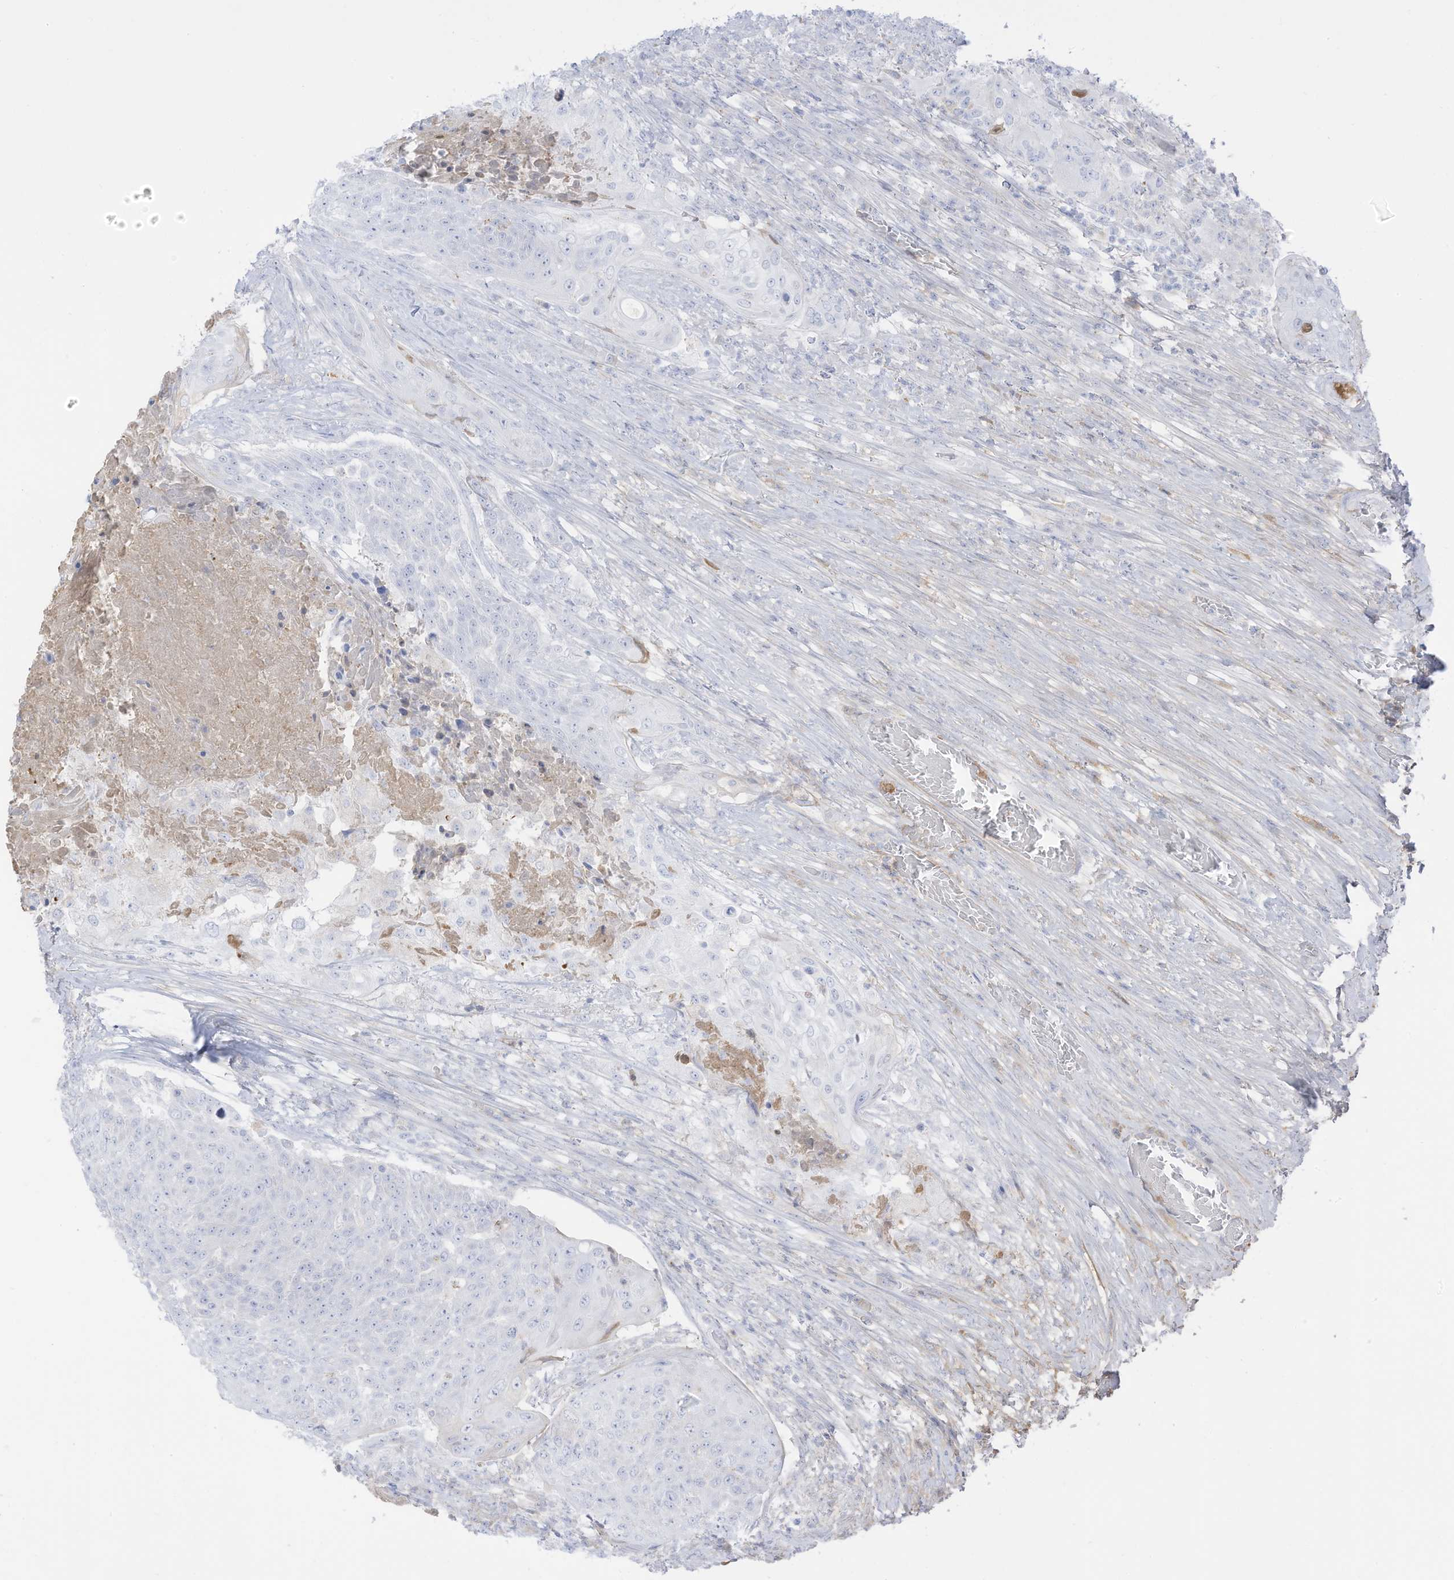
{"staining": {"intensity": "negative", "quantity": "none", "location": "none"}, "tissue": "urothelial cancer", "cell_type": "Tumor cells", "image_type": "cancer", "snomed": [{"axis": "morphology", "description": "Urothelial carcinoma, High grade"}, {"axis": "topography", "description": "Urinary bladder"}], "caption": "This is a photomicrograph of IHC staining of urothelial cancer, which shows no staining in tumor cells. The staining was performed using DAB (3,3'-diaminobenzidine) to visualize the protein expression in brown, while the nuclei were stained in blue with hematoxylin (Magnification: 20x).", "gene": "HSD17B13", "patient": {"sex": "female", "age": 63}}